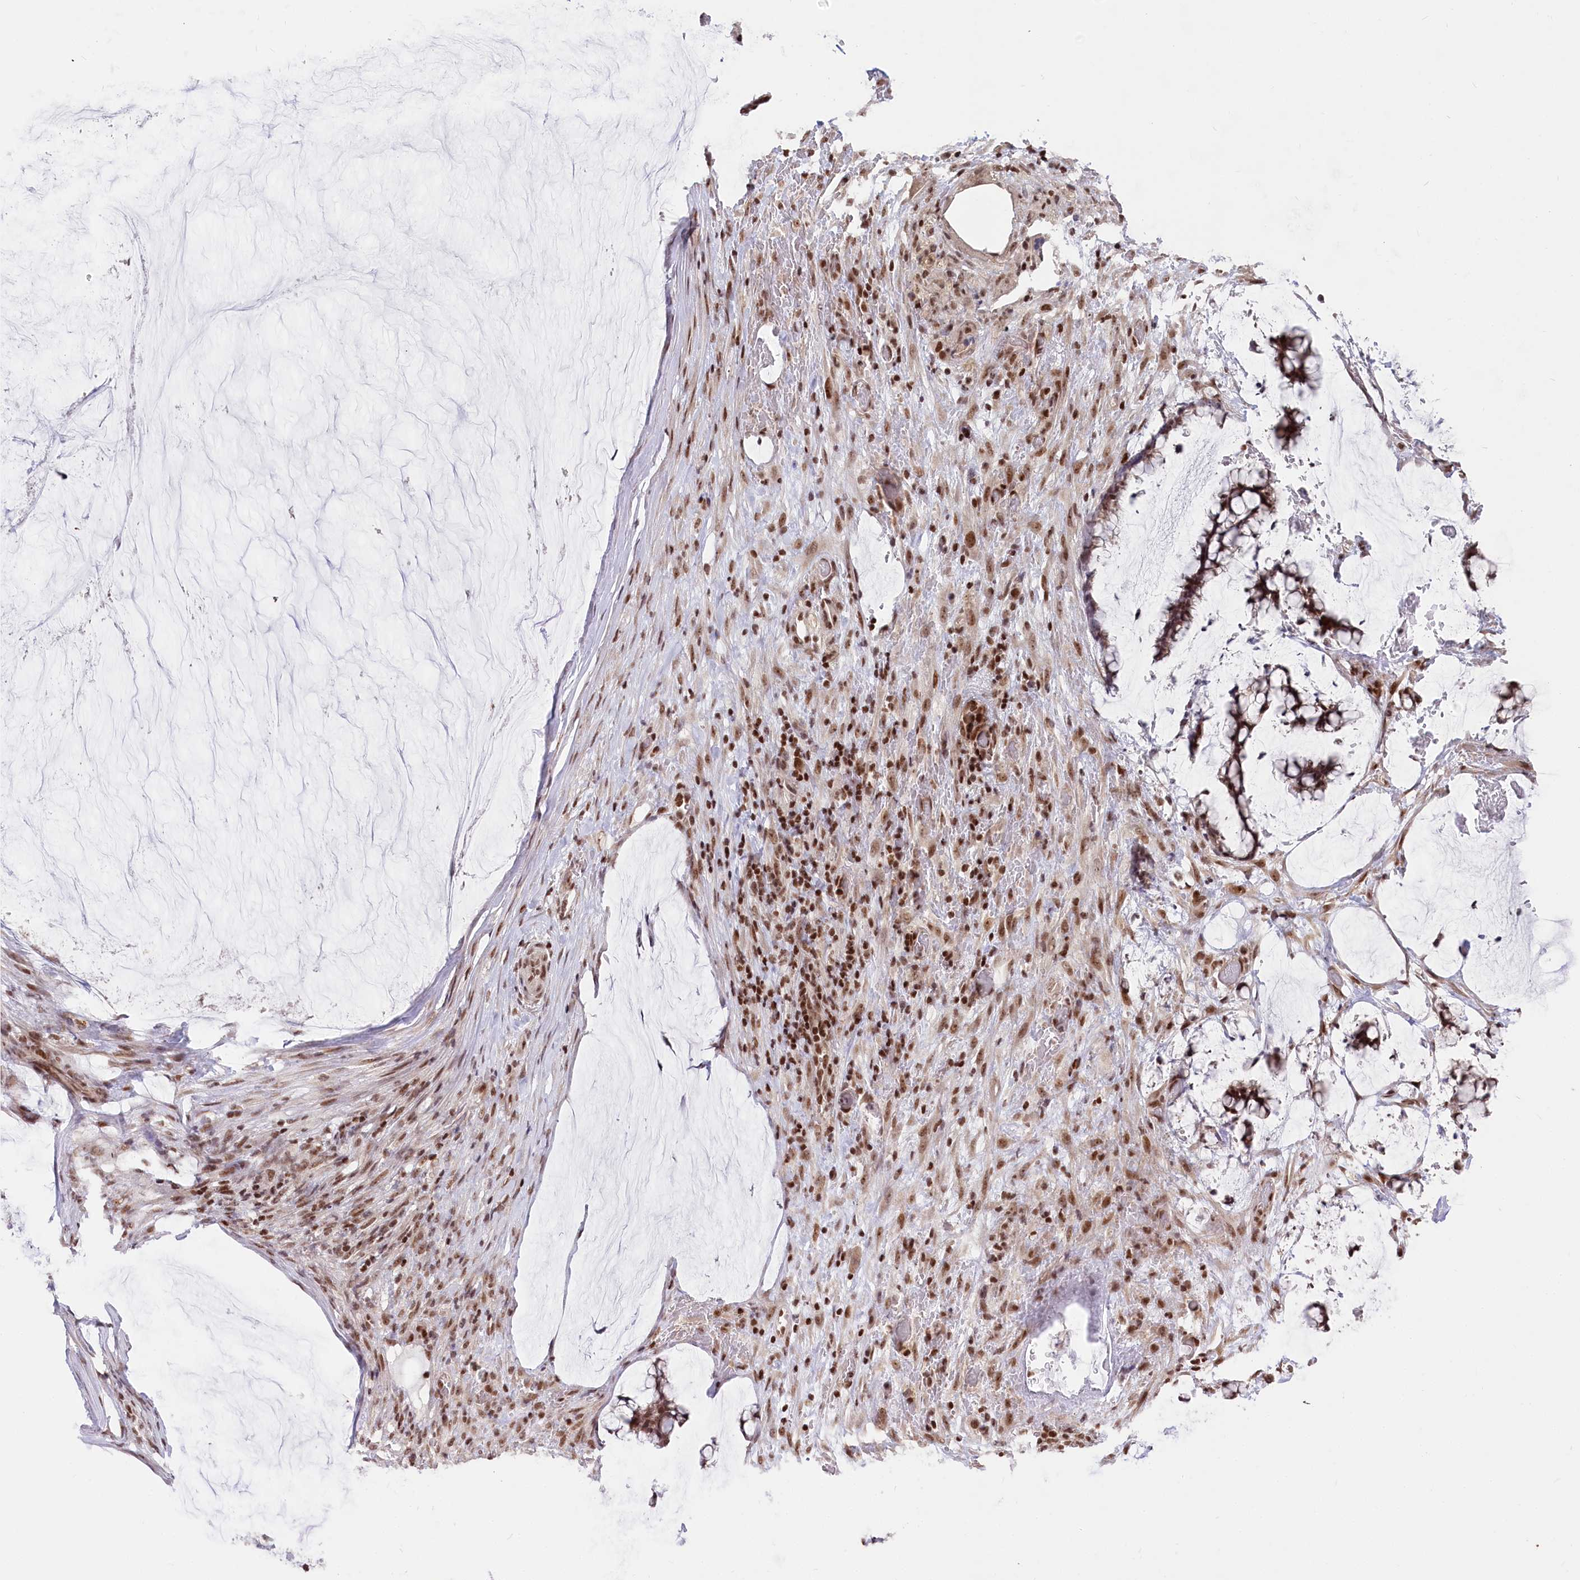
{"staining": {"intensity": "moderate", "quantity": ">75%", "location": "nuclear"}, "tissue": "ovarian cancer", "cell_type": "Tumor cells", "image_type": "cancer", "snomed": [{"axis": "morphology", "description": "Cystadenocarcinoma, mucinous, NOS"}, {"axis": "topography", "description": "Ovary"}], "caption": "Moderate nuclear expression for a protein is identified in about >75% of tumor cells of ovarian mucinous cystadenocarcinoma using IHC.", "gene": "CGGBP1", "patient": {"sex": "female", "age": 42}}